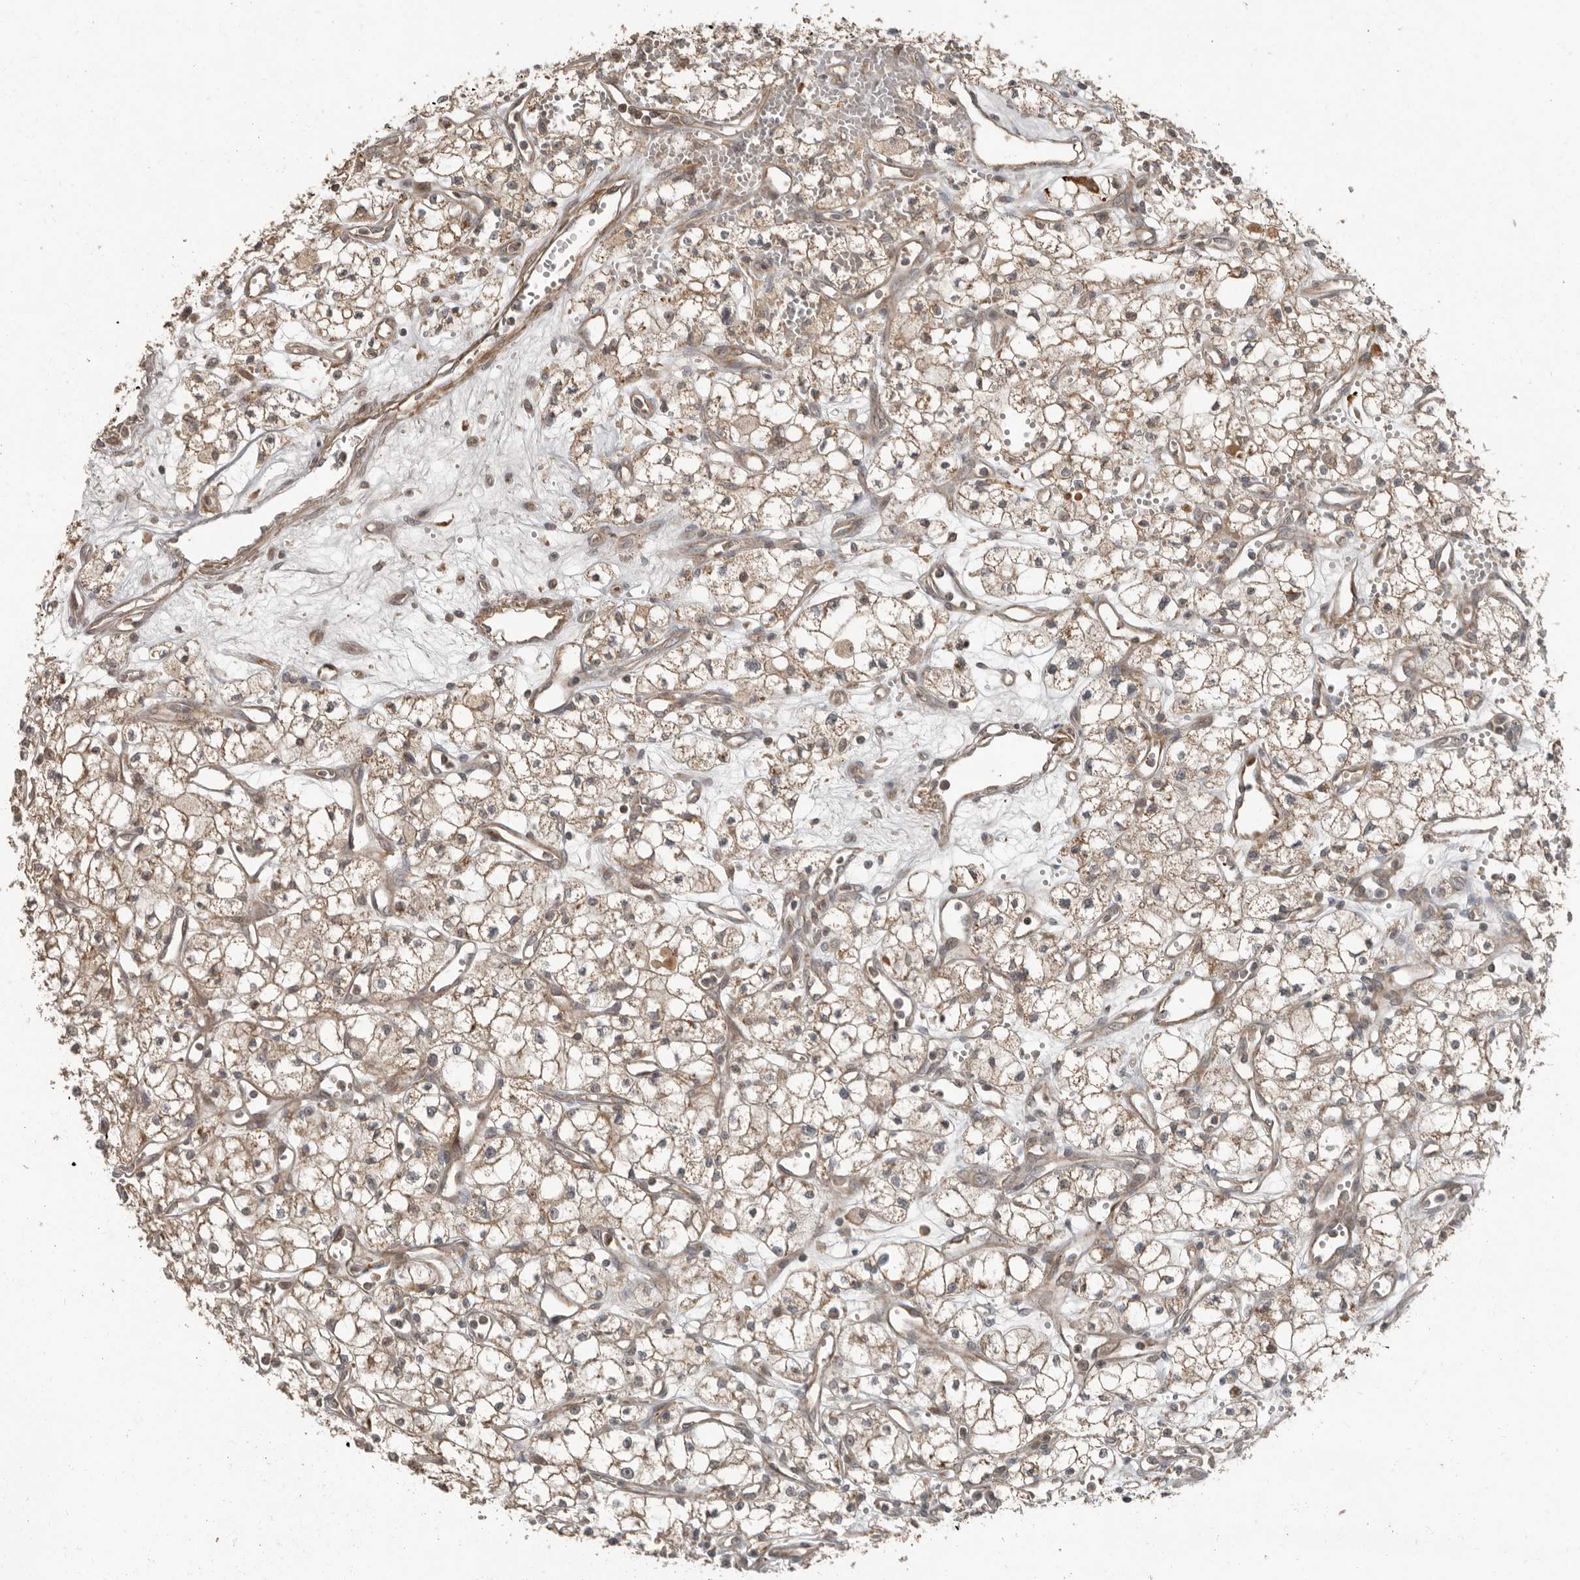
{"staining": {"intensity": "weak", "quantity": ">75%", "location": "cytoplasmic/membranous"}, "tissue": "renal cancer", "cell_type": "Tumor cells", "image_type": "cancer", "snomed": [{"axis": "morphology", "description": "Adenocarcinoma, NOS"}, {"axis": "topography", "description": "Kidney"}], "caption": "Human adenocarcinoma (renal) stained for a protein (brown) displays weak cytoplasmic/membranous positive staining in about >75% of tumor cells.", "gene": "SLC6A7", "patient": {"sex": "male", "age": 59}}